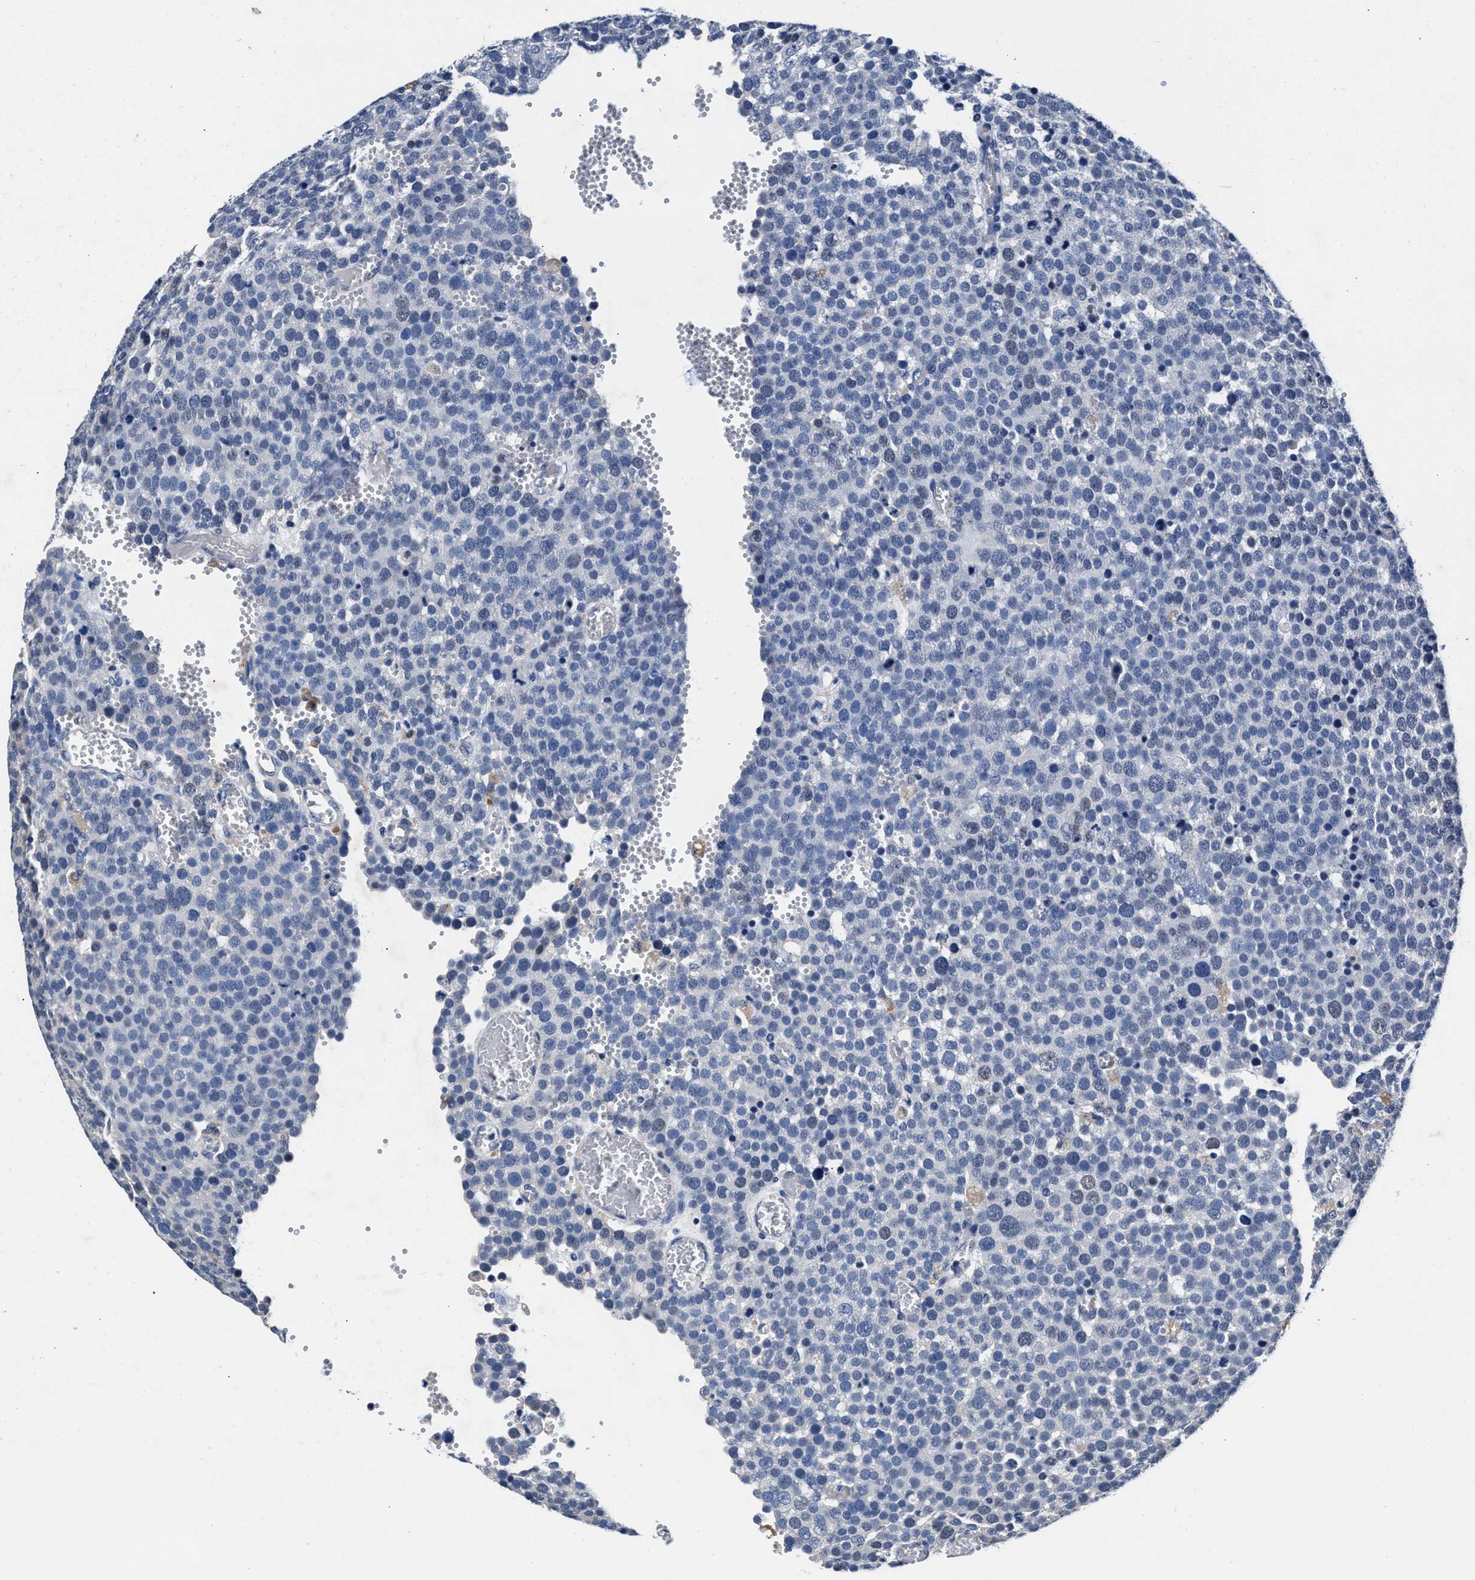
{"staining": {"intensity": "negative", "quantity": "none", "location": "none"}, "tissue": "testis cancer", "cell_type": "Tumor cells", "image_type": "cancer", "snomed": [{"axis": "morphology", "description": "Normal tissue, NOS"}, {"axis": "morphology", "description": "Seminoma, NOS"}, {"axis": "topography", "description": "Testis"}], "caption": "The immunohistochemistry micrograph has no significant expression in tumor cells of seminoma (testis) tissue.", "gene": "GSTM1", "patient": {"sex": "male", "age": 71}}